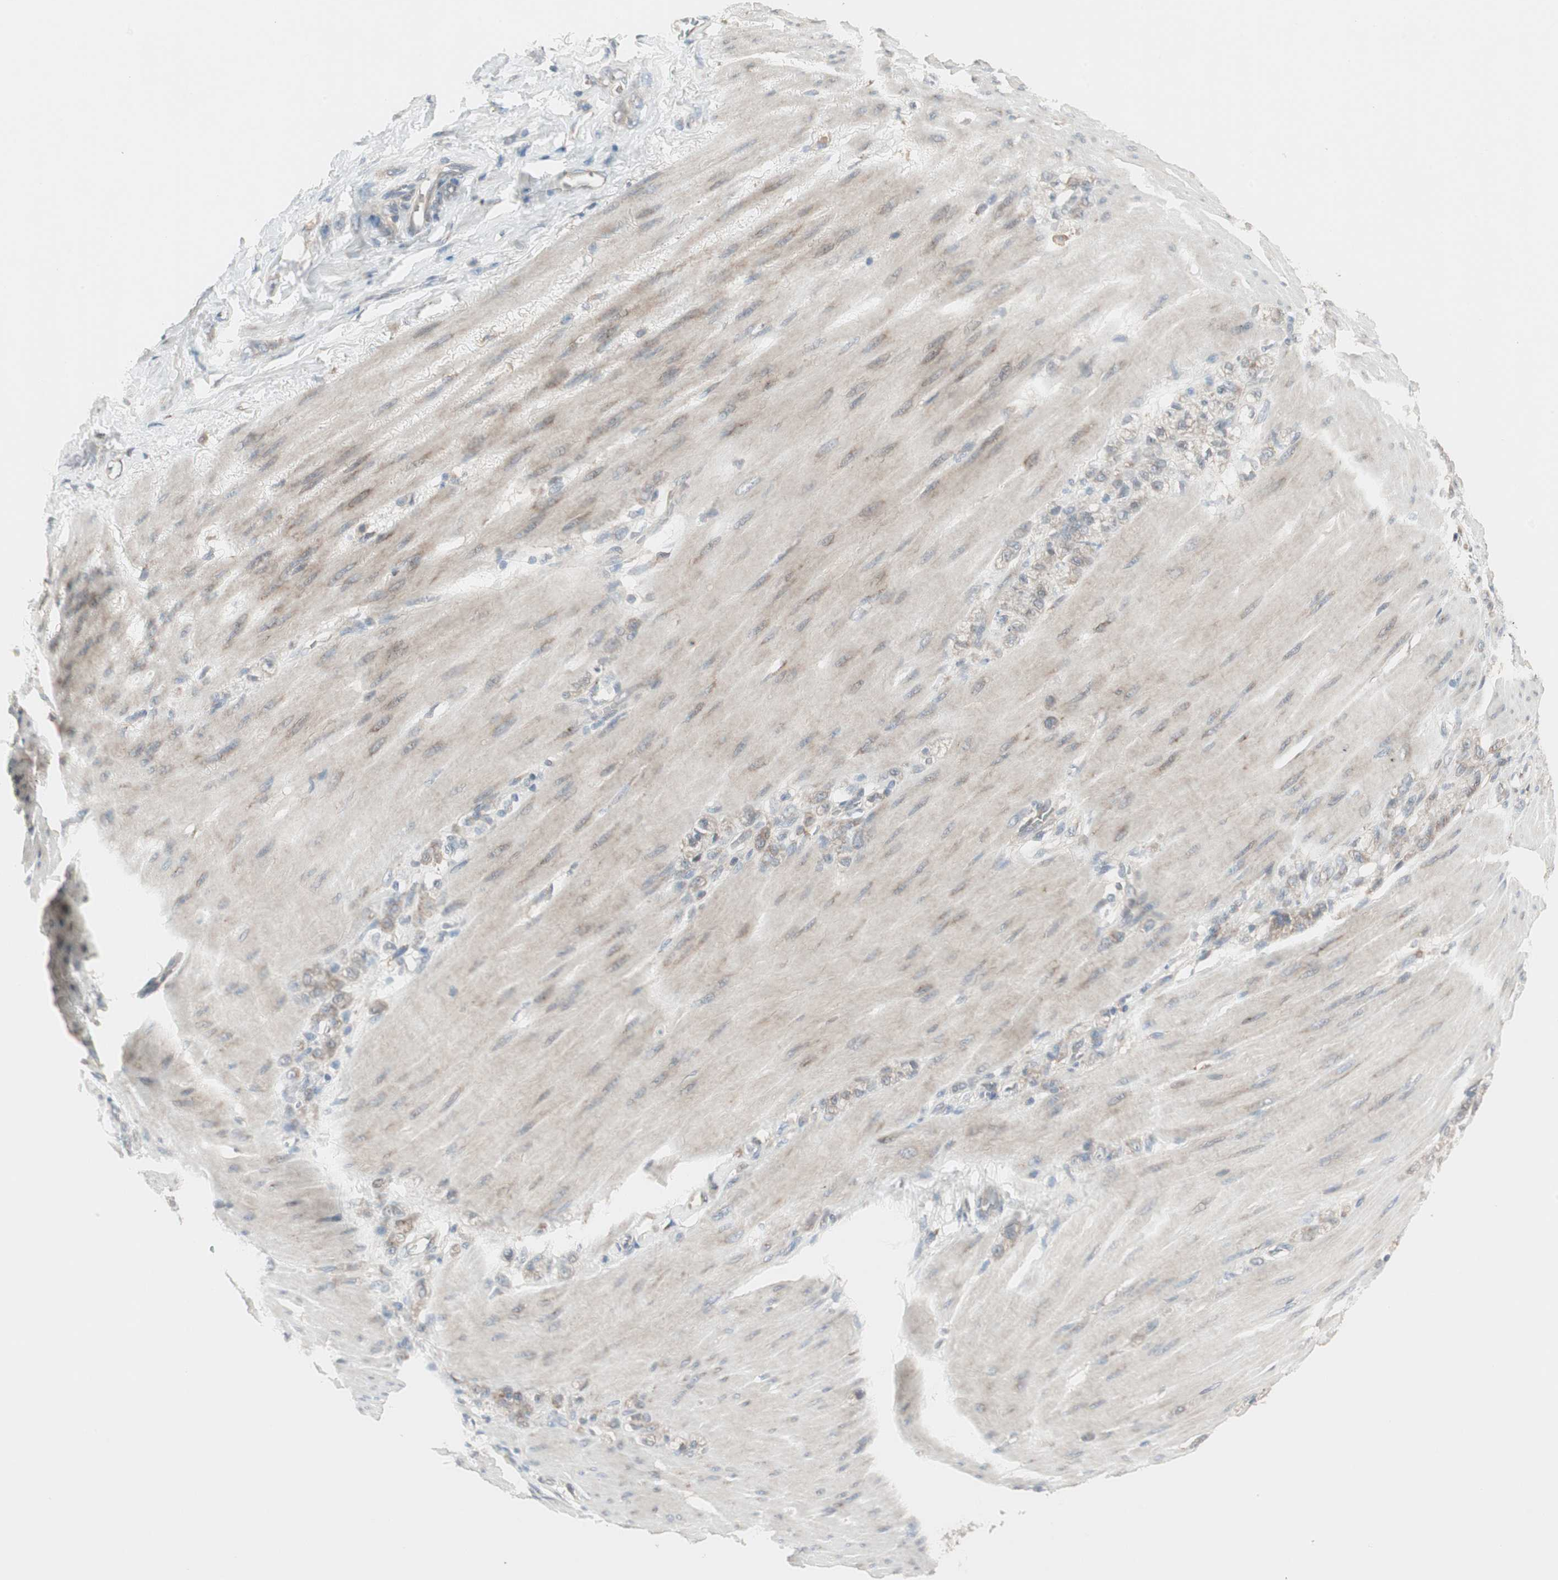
{"staining": {"intensity": "moderate", "quantity": ">75%", "location": "cytoplasmic/membranous"}, "tissue": "stomach cancer", "cell_type": "Tumor cells", "image_type": "cancer", "snomed": [{"axis": "morphology", "description": "Adenocarcinoma, NOS"}, {"axis": "topography", "description": "Stomach"}], "caption": "Tumor cells show moderate cytoplasmic/membranous positivity in approximately >75% of cells in stomach cancer.", "gene": "ZFP36", "patient": {"sex": "male", "age": 82}}